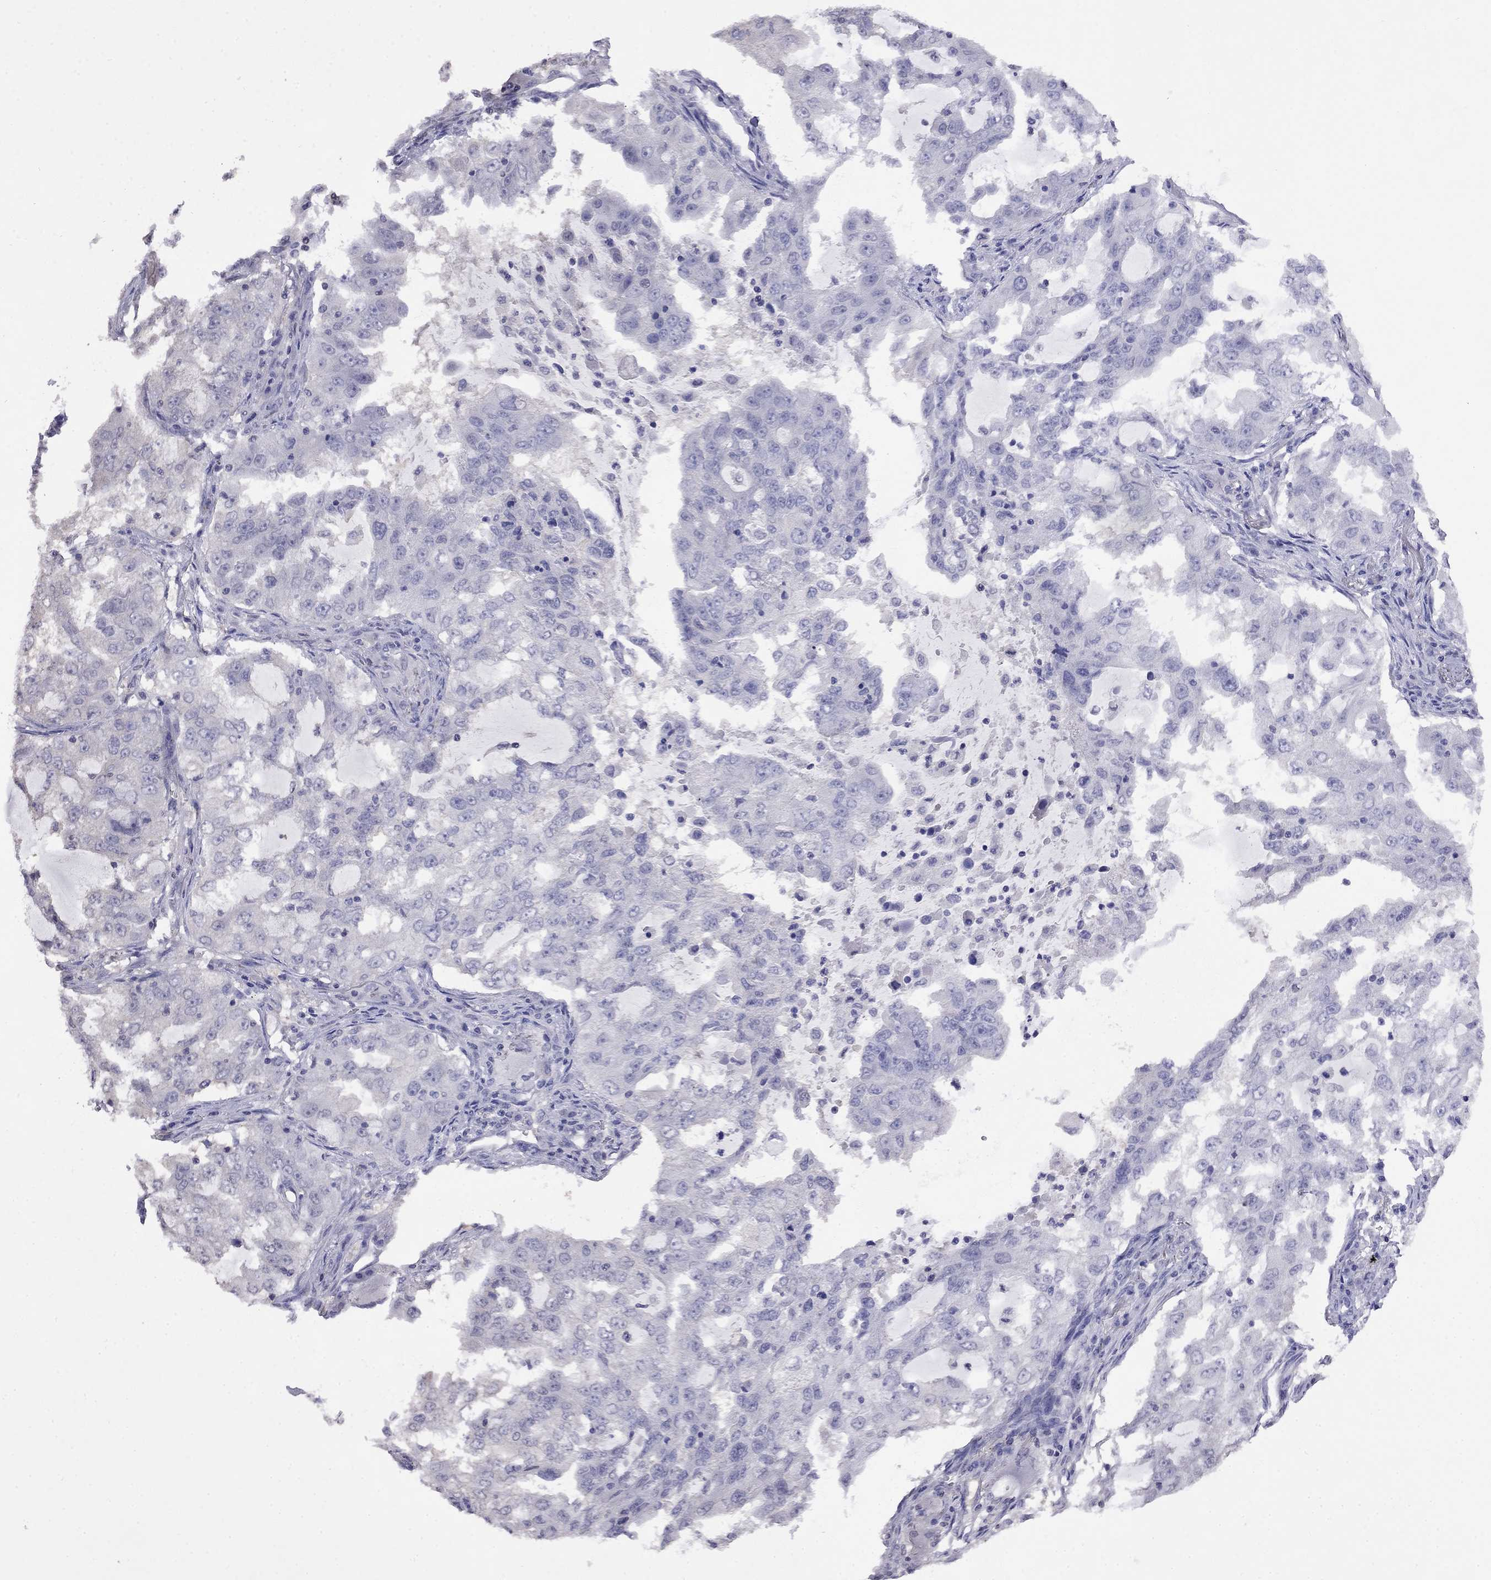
{"staining": {"intensity": "negative", "quantity": "none", "location": "none"}, "tissue": "lung cancer", "cell_type": "Tumor cells", "image_type": "cancer", "snomed": [{"axis": "morphology", "description": "Adenocarcinoma, NOS"}, {"axis": "topography", "description": "Lung"}], "caption": "Immunohistochemistry photomicrograph of human lung cancer (adenocarcinoma) stained for a protein (brown), which reveals no expression in tumor cells. (DAB immunohistochemistry (IHC) with hematoxylin counter stain).", "gene": "GUCA1B", "patient": {"sex": "female", "age": 61}}